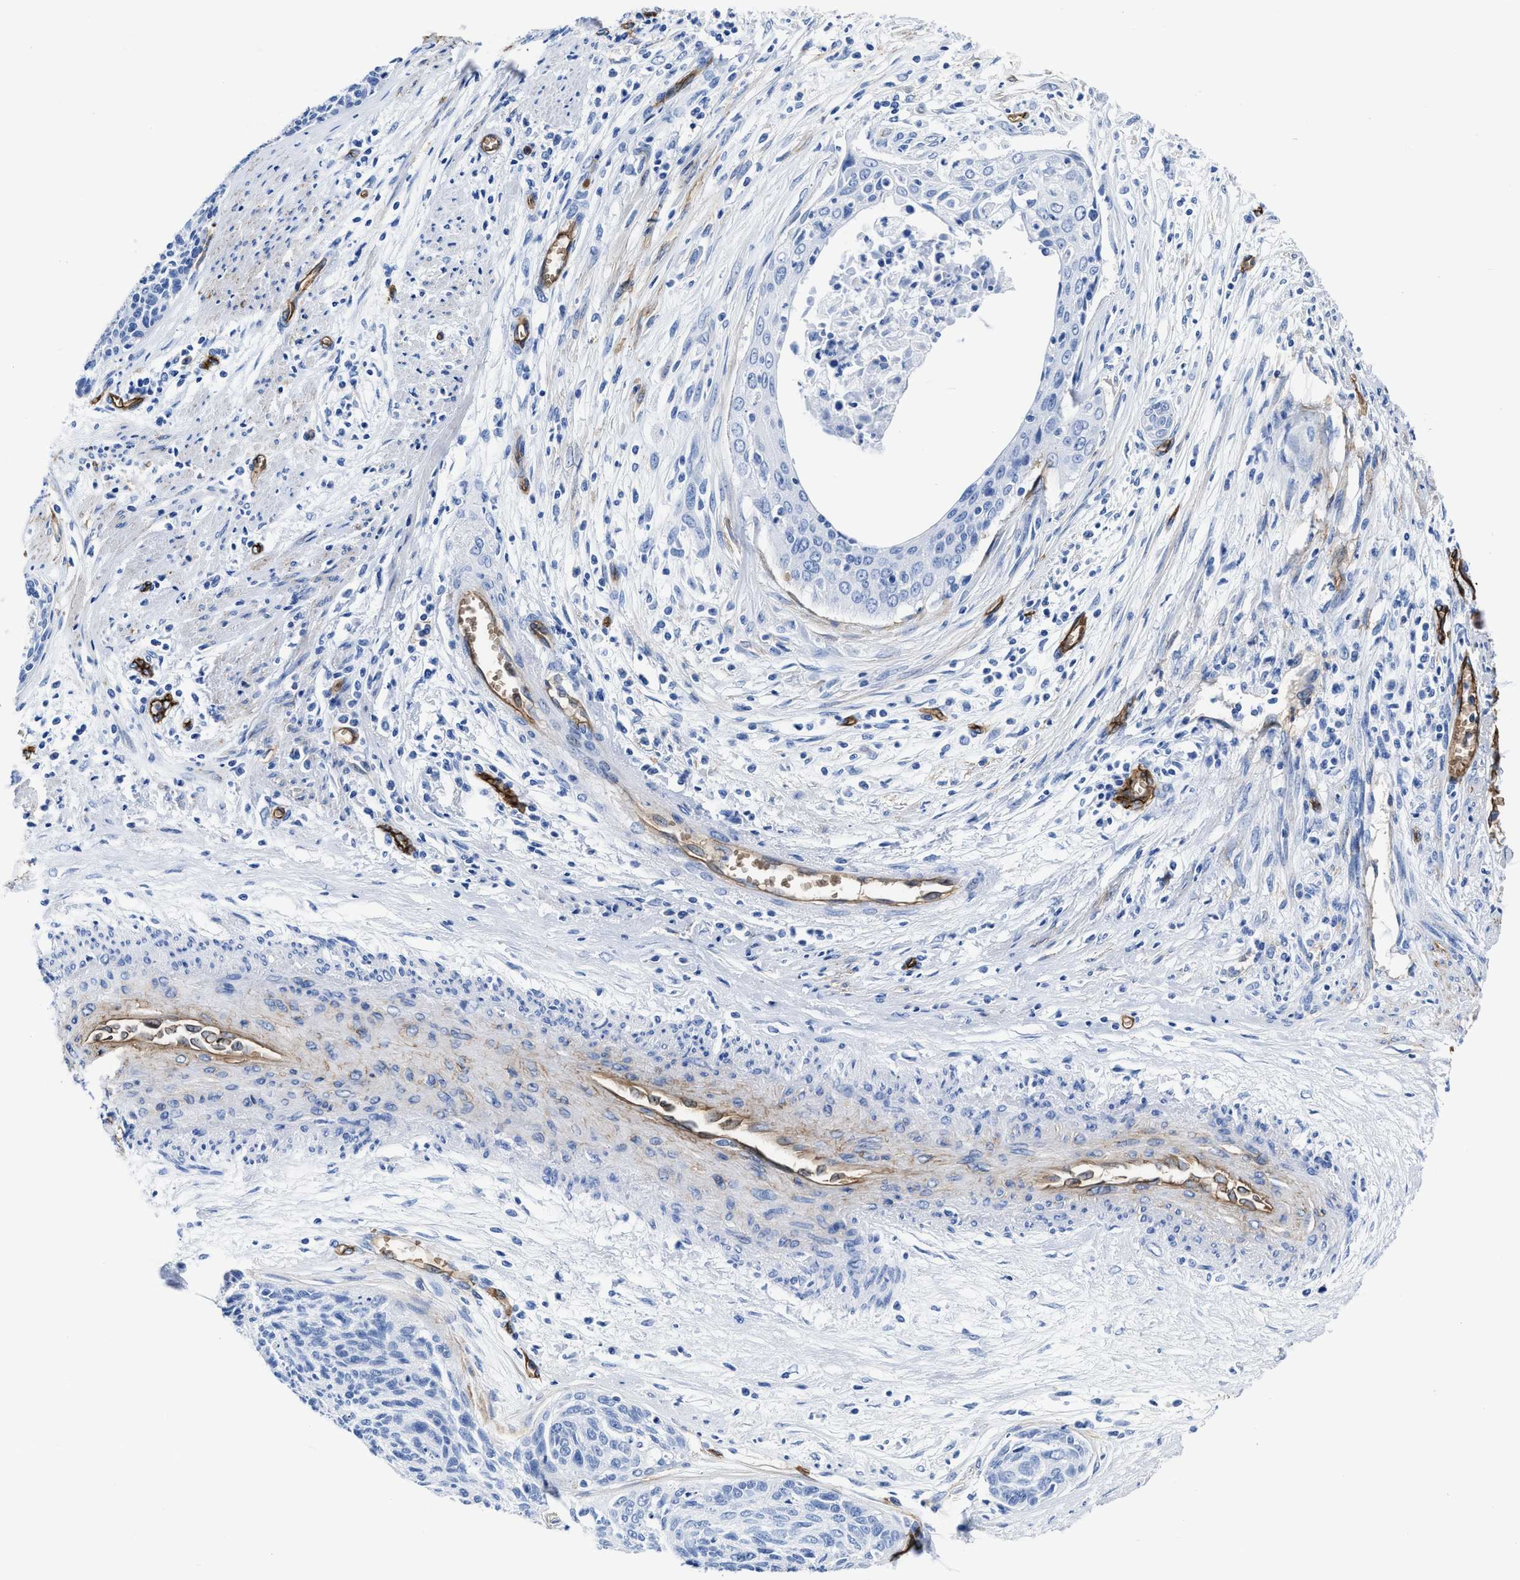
{"staining": {"intensity": "negative", "quantity": "none", "location": "none"}, "tissue": "cervical cancer", "cell_type": "Tumor cells", "image_type": "cancer", "snomed": [{"axis": "morphology", "description": "Squamous cell carcinoma, NOS"}, {"axis": "topography", "description": "Cervix"}], "caption": "Human cervical cancer stained for a protein using IHC reveals no staining in tumor cells.", "gene": "AQP1", "patient": {"sex": "female", "age": 55}}